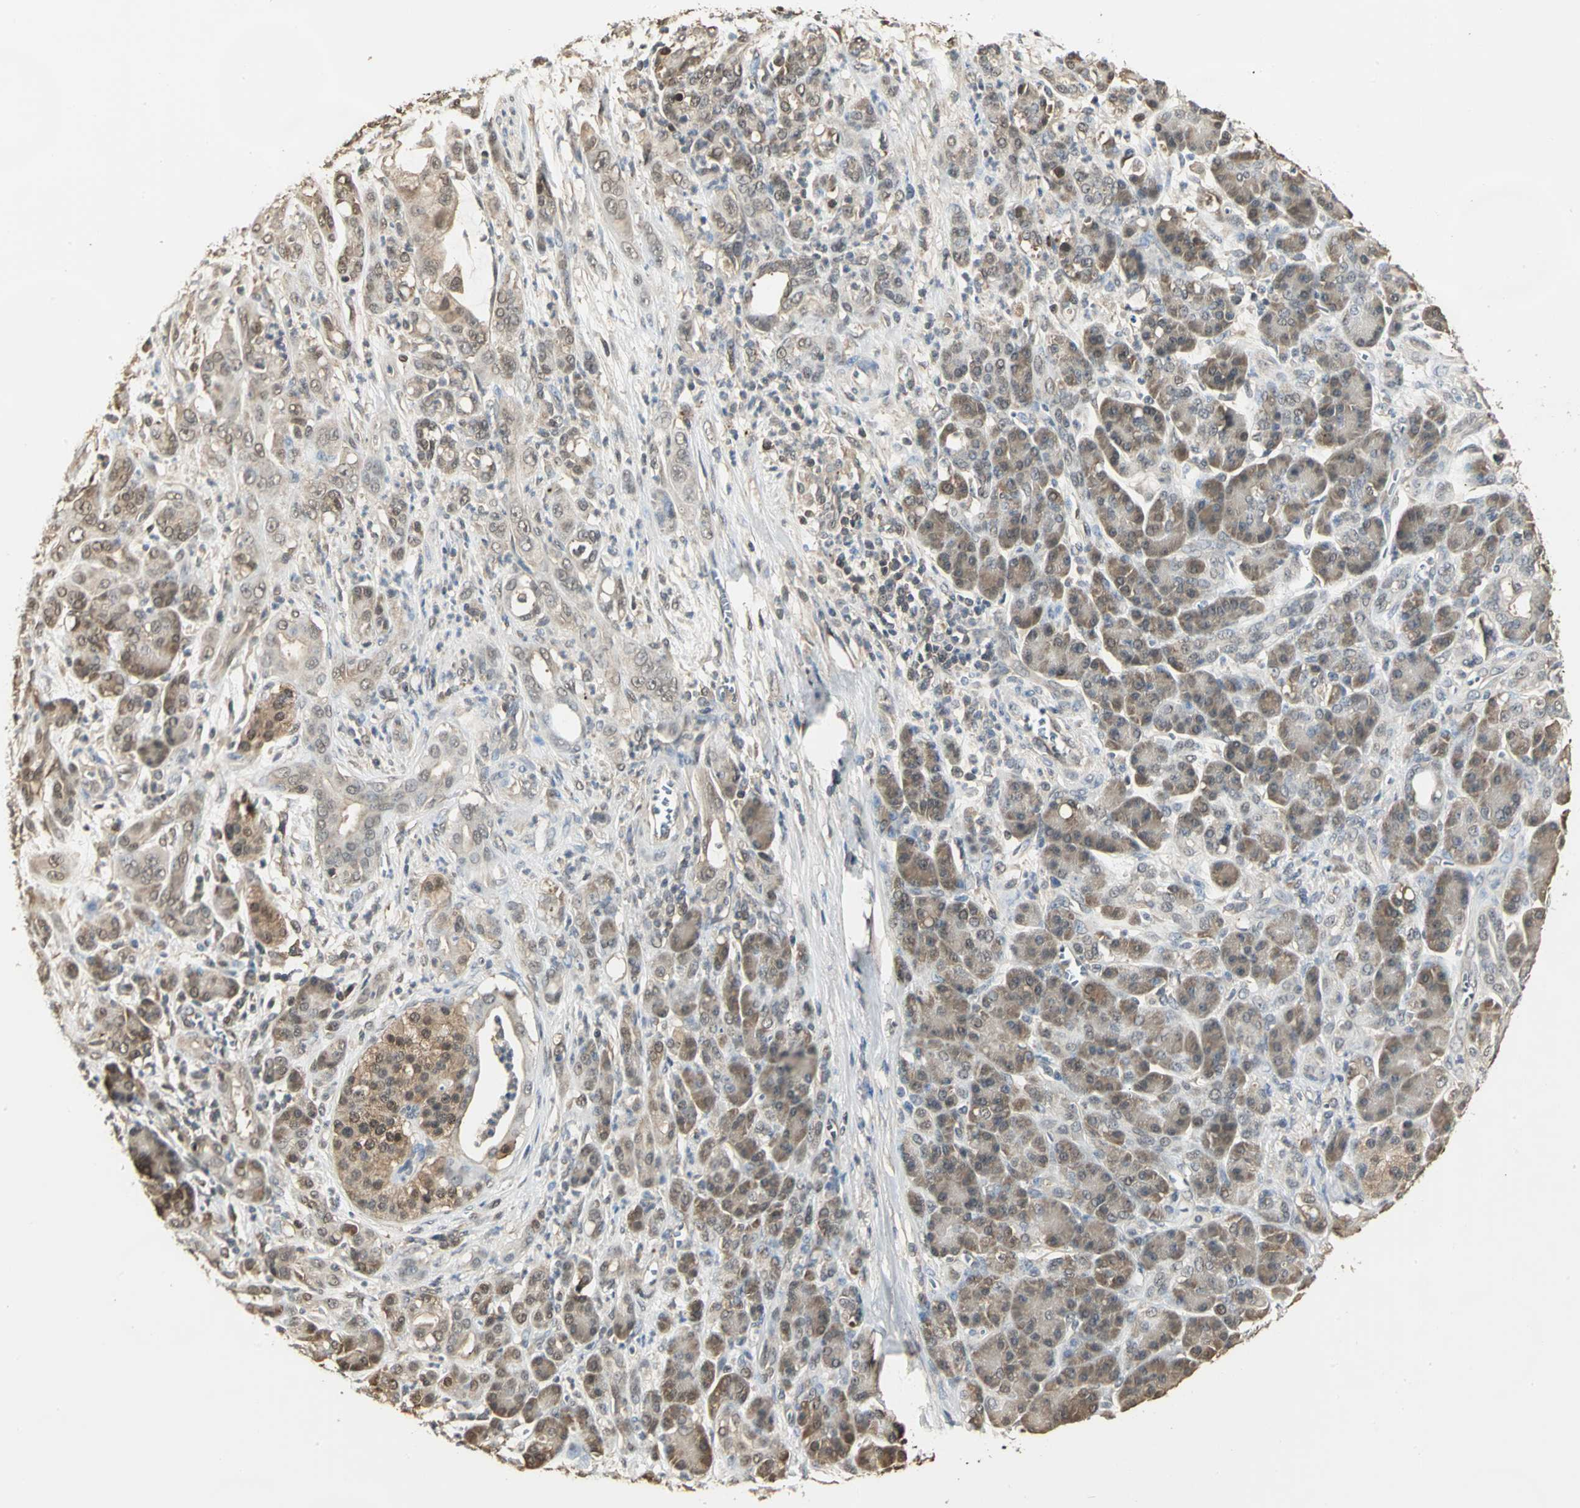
{"staining": {"intensity": "moderate", "quantity": ">75%", "location": "cytoplasmic/membranous"}, "tissue": "pancreatic cancer", "cell_type": "Tumor cells", "image_type": "cancer", "snomed": [{"axis": "morphology", "description": "Adenocarcinoma, NOS"}, {"axis": "topography", "description": "Pancreas"}], "caption": "DAB (3,3'-diaminobenzidine) immunohistochemical staining of human pancreatic adenocarcinoma demonstrates moderate cytoplasmic/membranous protein expression in about >75% of tumor cells. Immunohistochemistry (ihc) stains the protein in brown and the nuclei are stained blue.", "gene": "PARK7", "patient": {"sex": "male", "age": 59}}